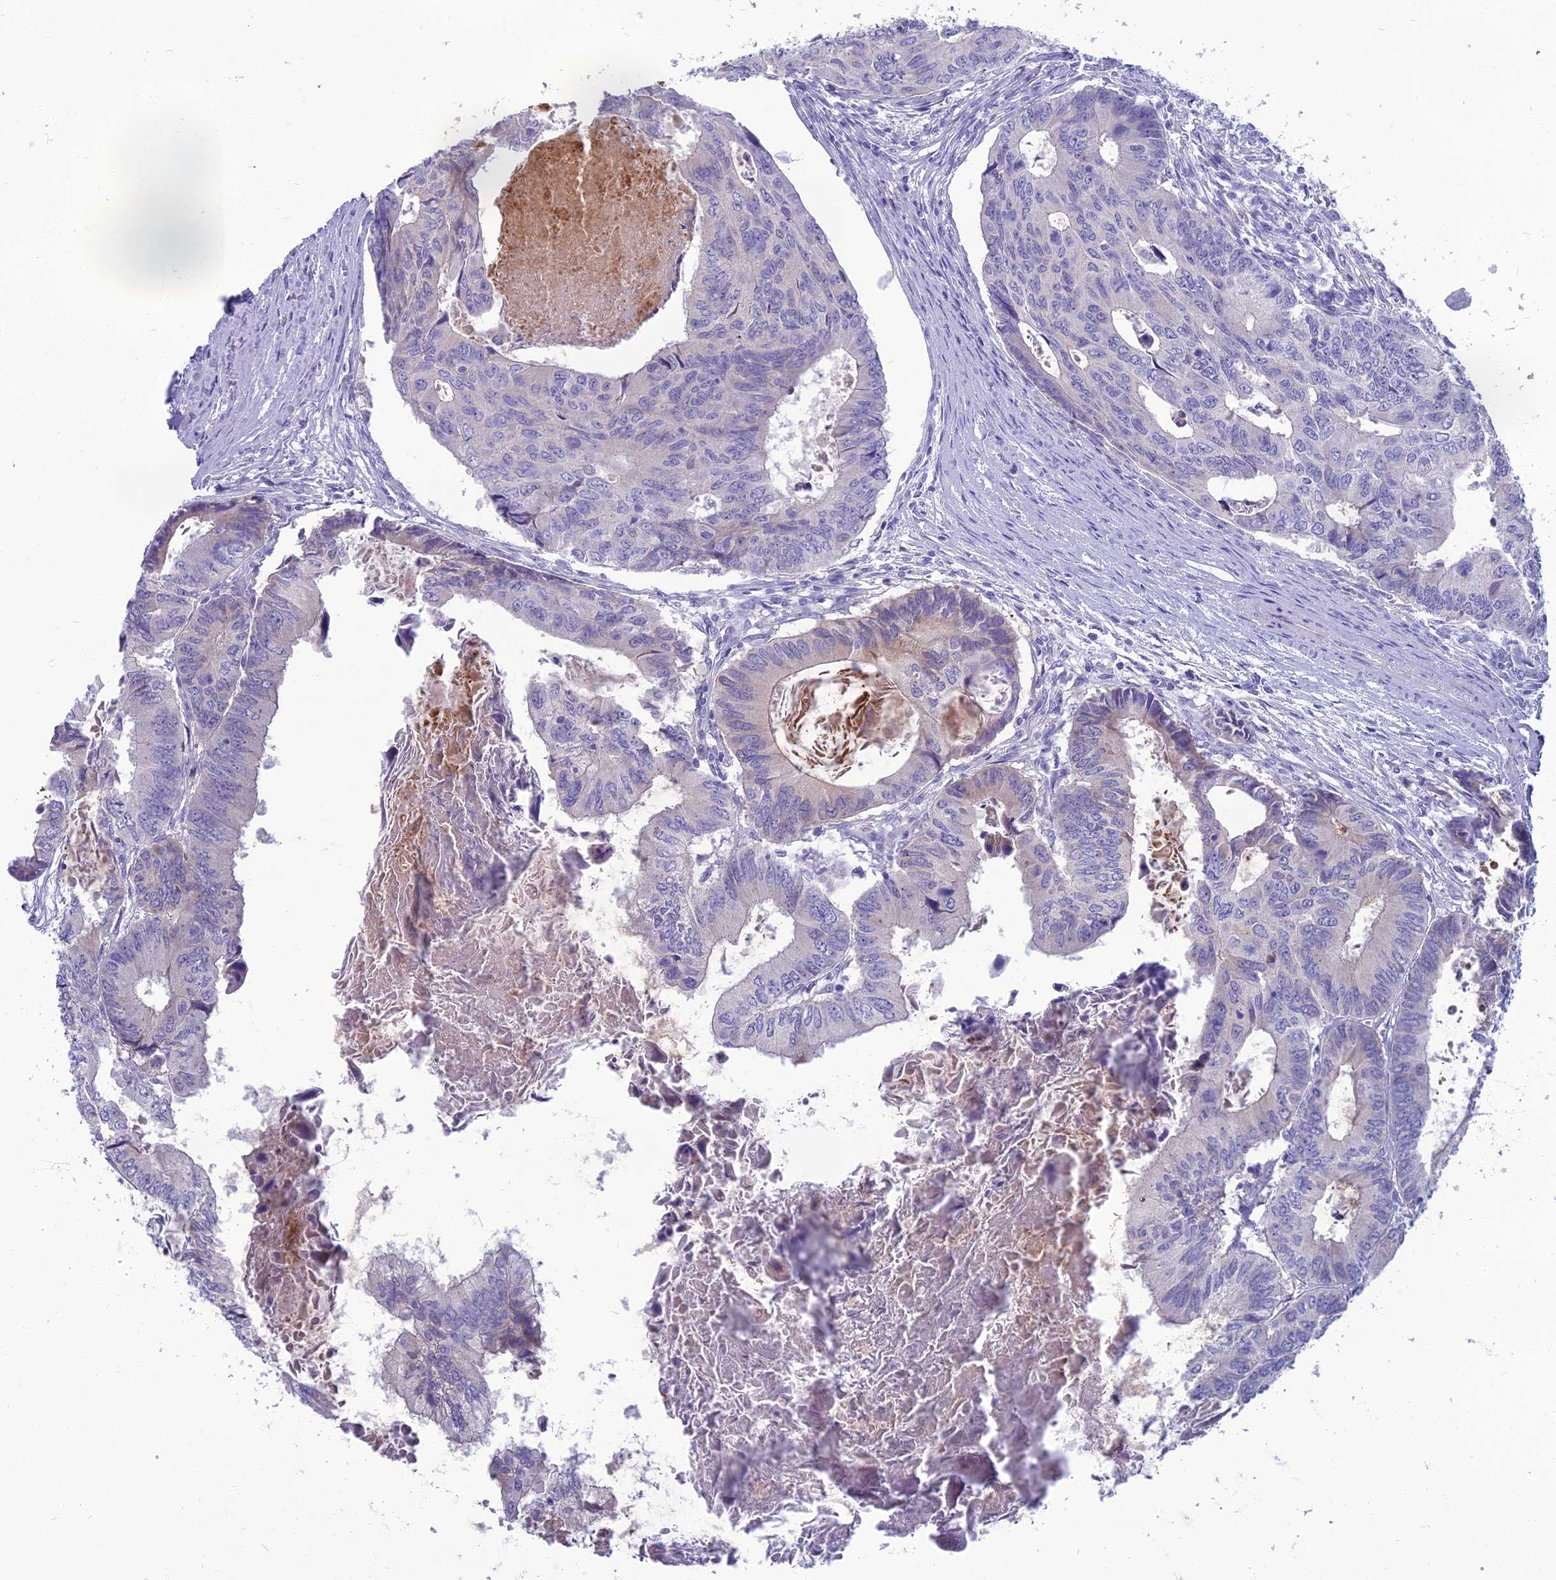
{"staining": {"intensity": "negative", "quantity": "none", "location": "none"}, "tissue": "colorectal cancer", "cell_type": "Tumor cells", "image_type": "cancer", "snomed": [{"axis": "morphology", "description": "Adenocarcinoma, NOS"}, {"axis": "topography", "description": "Colon"}], "caption": "Tumor cells show no significant staining in colorectal cancer (adenocarcinoma).", "gene": "SPTLC3", "patient": {"sex": "male", "age": 85}}